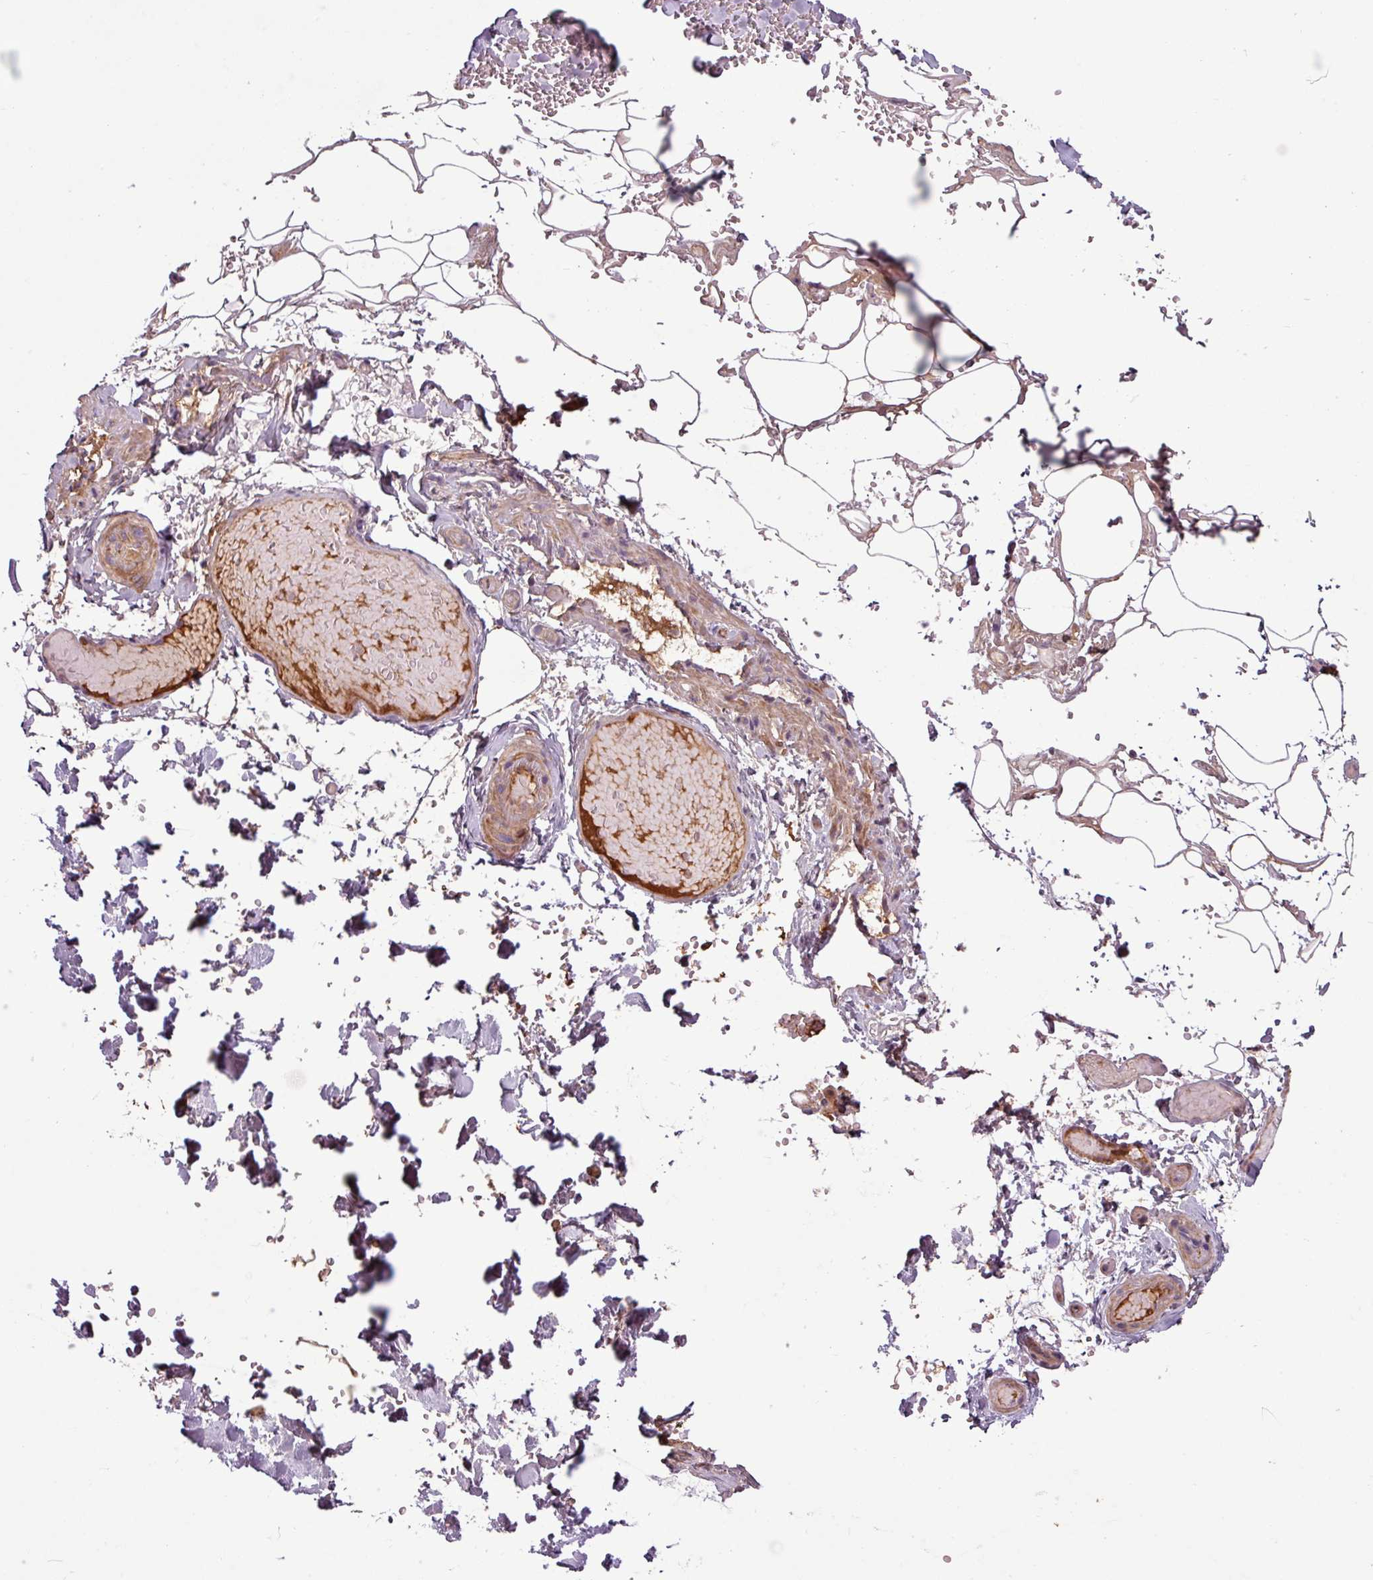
{"staining": {"intensity": "negative", "quantity": "none", "location": "none"}, "tissue": "adipose tissue", "cell_type": "Adipocytes", "image_type": "normal", "snomed": [{"axis": "morphology", "description": "Normal tissue, NOS"}, {"axis": "topography", "description": "Salivary gland"}, {"axis": "topography", "description": "Peripheral nerve tissue"}], "caption": "Adipocytes show no significant protein expression in benign adipose tissue. (Immunohistochemistry, brightfield microscopy, high magnification).", "gene": "C4A", "patient": {"sex": "male", "age": 38}}